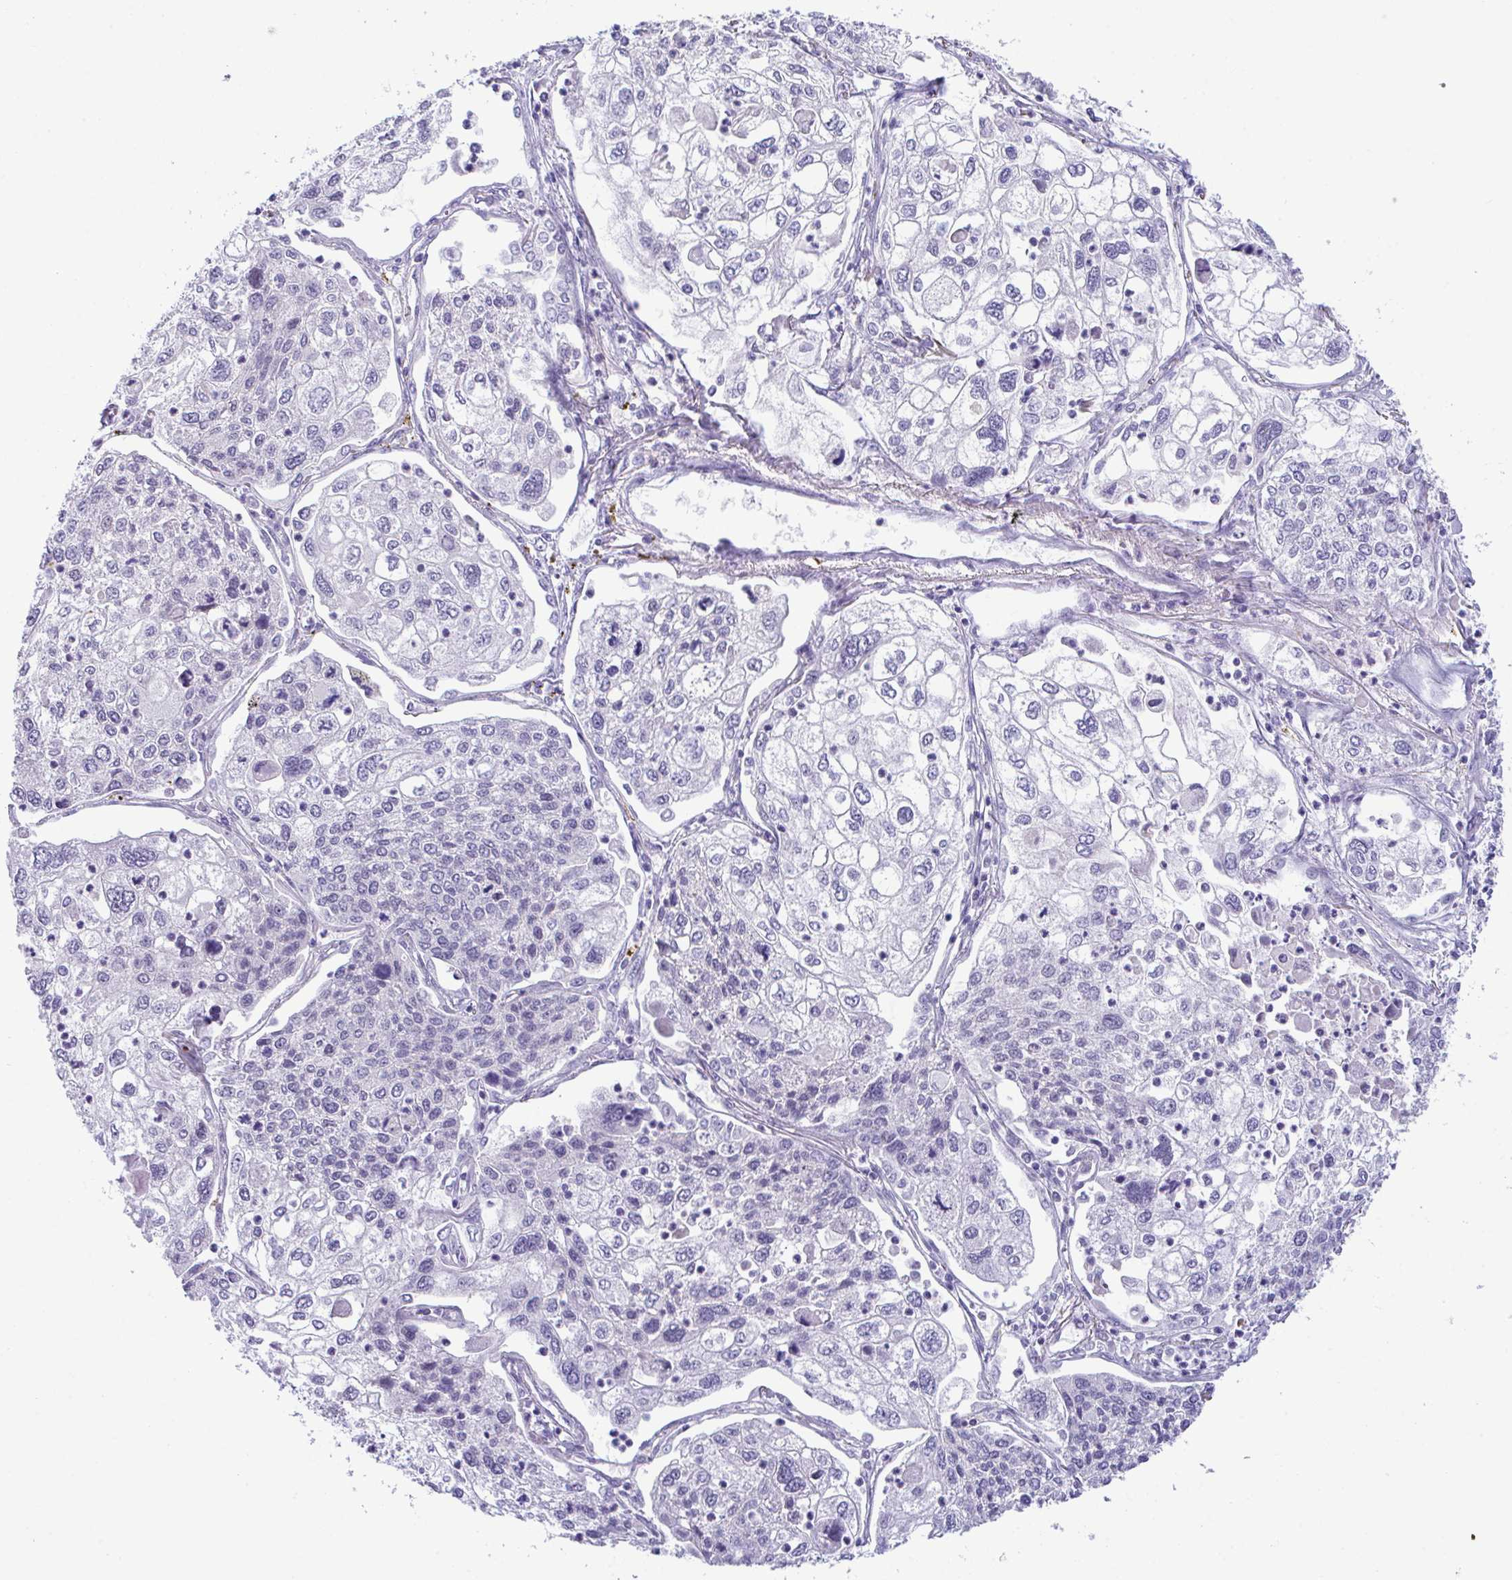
{"staining": {"intensity": "negative", "quantity": "none", "location": "none"}, "tissue": "lung cancer", "cell_type": "Tumor cells", "image_type": "cancer", "snomed": [{"axis": "morphology", "description": "Squamous cell carcinoma, NOS"}, {"axis": "topography", "description": "Lung"}], "caption": "High magnification brightfield microscopy of lung squamous cell carcinoma stained with DAB (brown) and counterstained with hematoxylin (blue): tumor cells show no significant staining.", "gene": "USP35", "patient": {"sex": "male", "age": 74}}